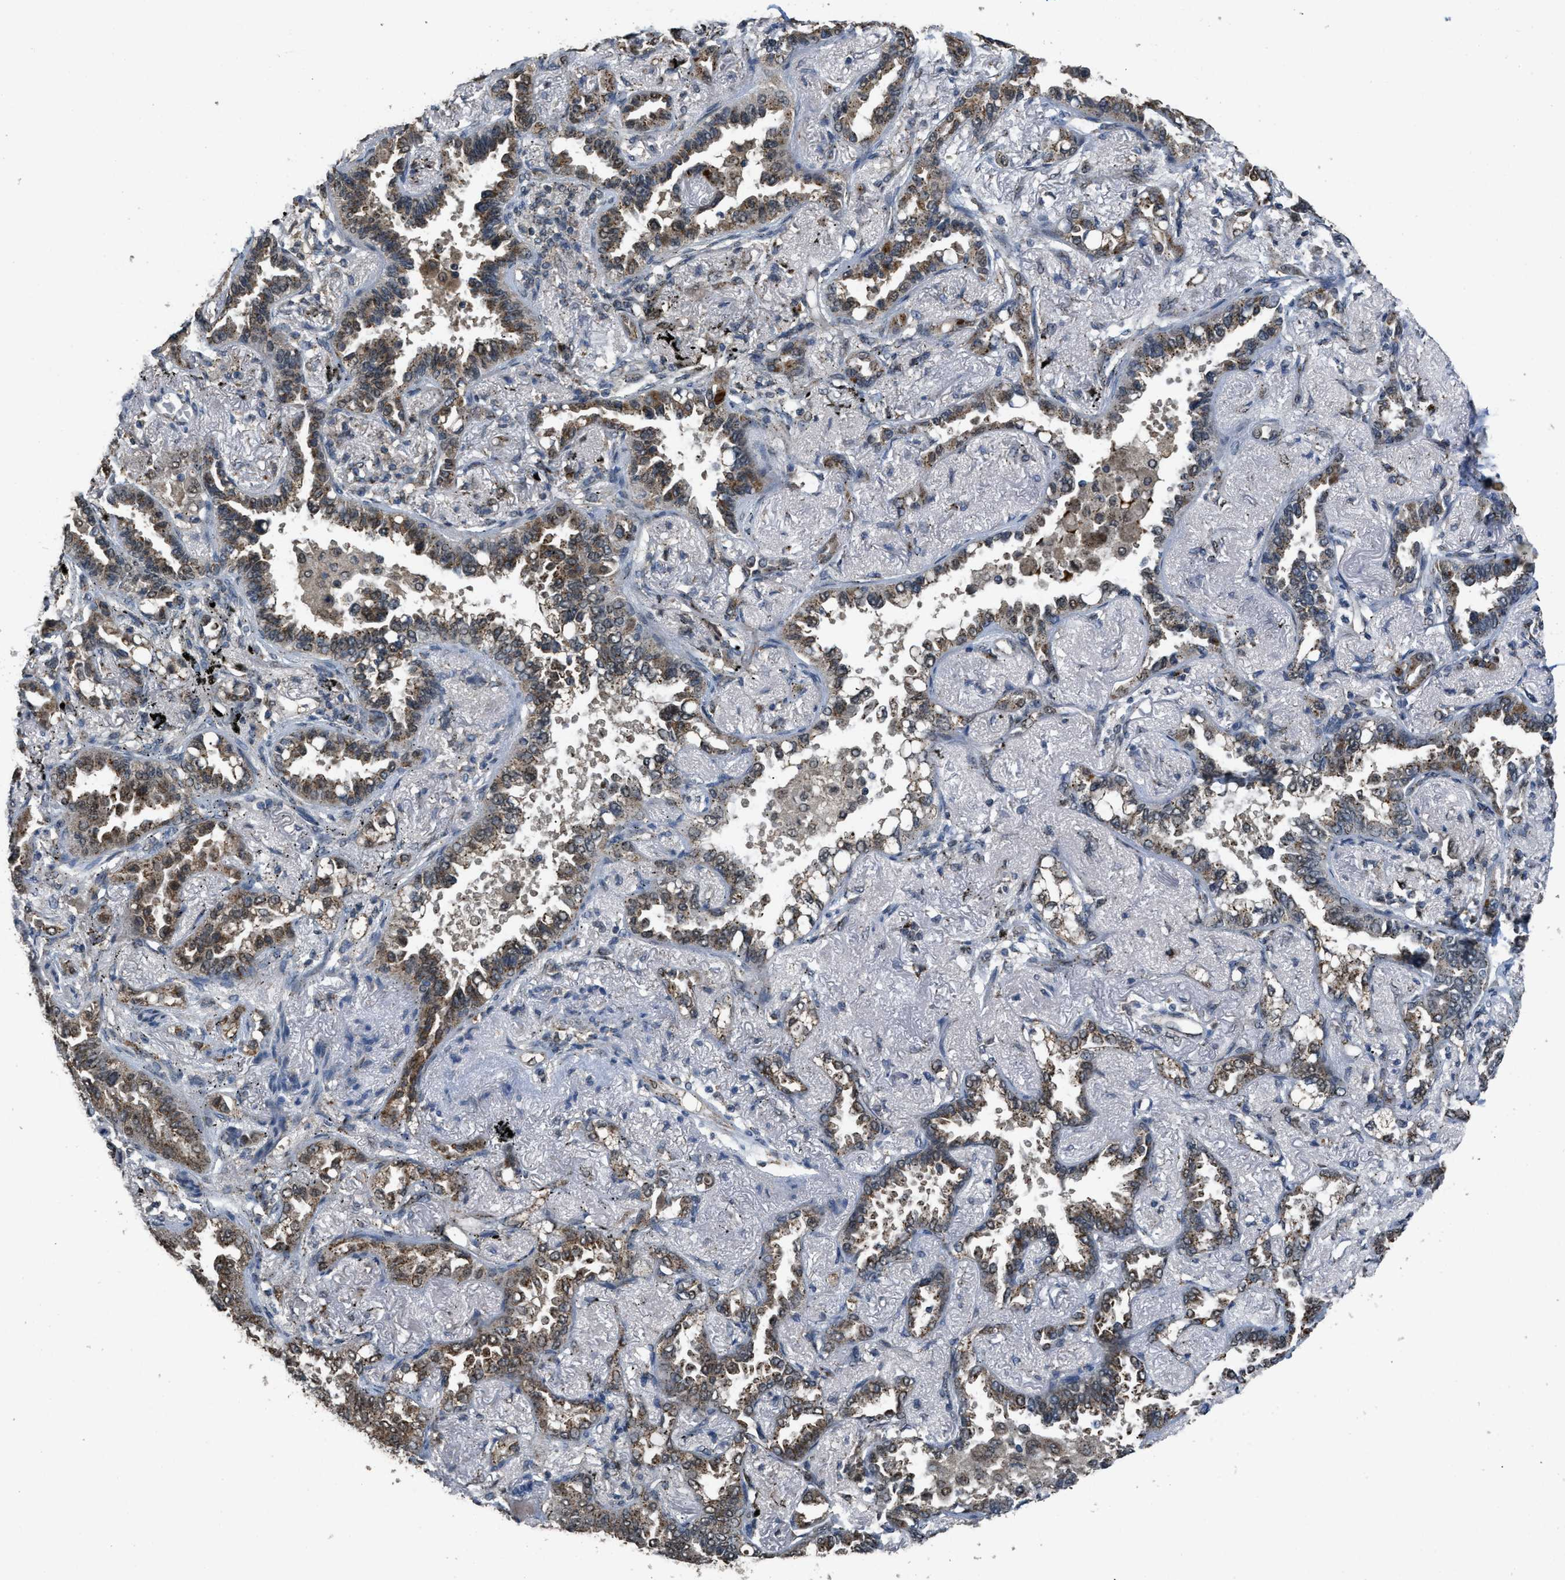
{"staining": {"intensity": "moderate", "quantity": ">75%", "location": "cytoplasmic/membranous"}, "tissue": "lung cancer", "cell_type": "Tumor cells", "image_type": "cancer", "snomed": [{"axis": "morphology", "description": "Adenocarcinoma, NOS"}, {"axis": "topography", "description": "Lung"}], "caption": "A medium amount of moderate cytoplasmic/membranous positivity is appreciated in about >75% of tumor cells in adenocarcinoma (lung) tissue. (DAB IHC, brown staining for protein, blue staining for nuclei).", "gene": "IPO7", "patient": {"sex": "male", "age": 59}}